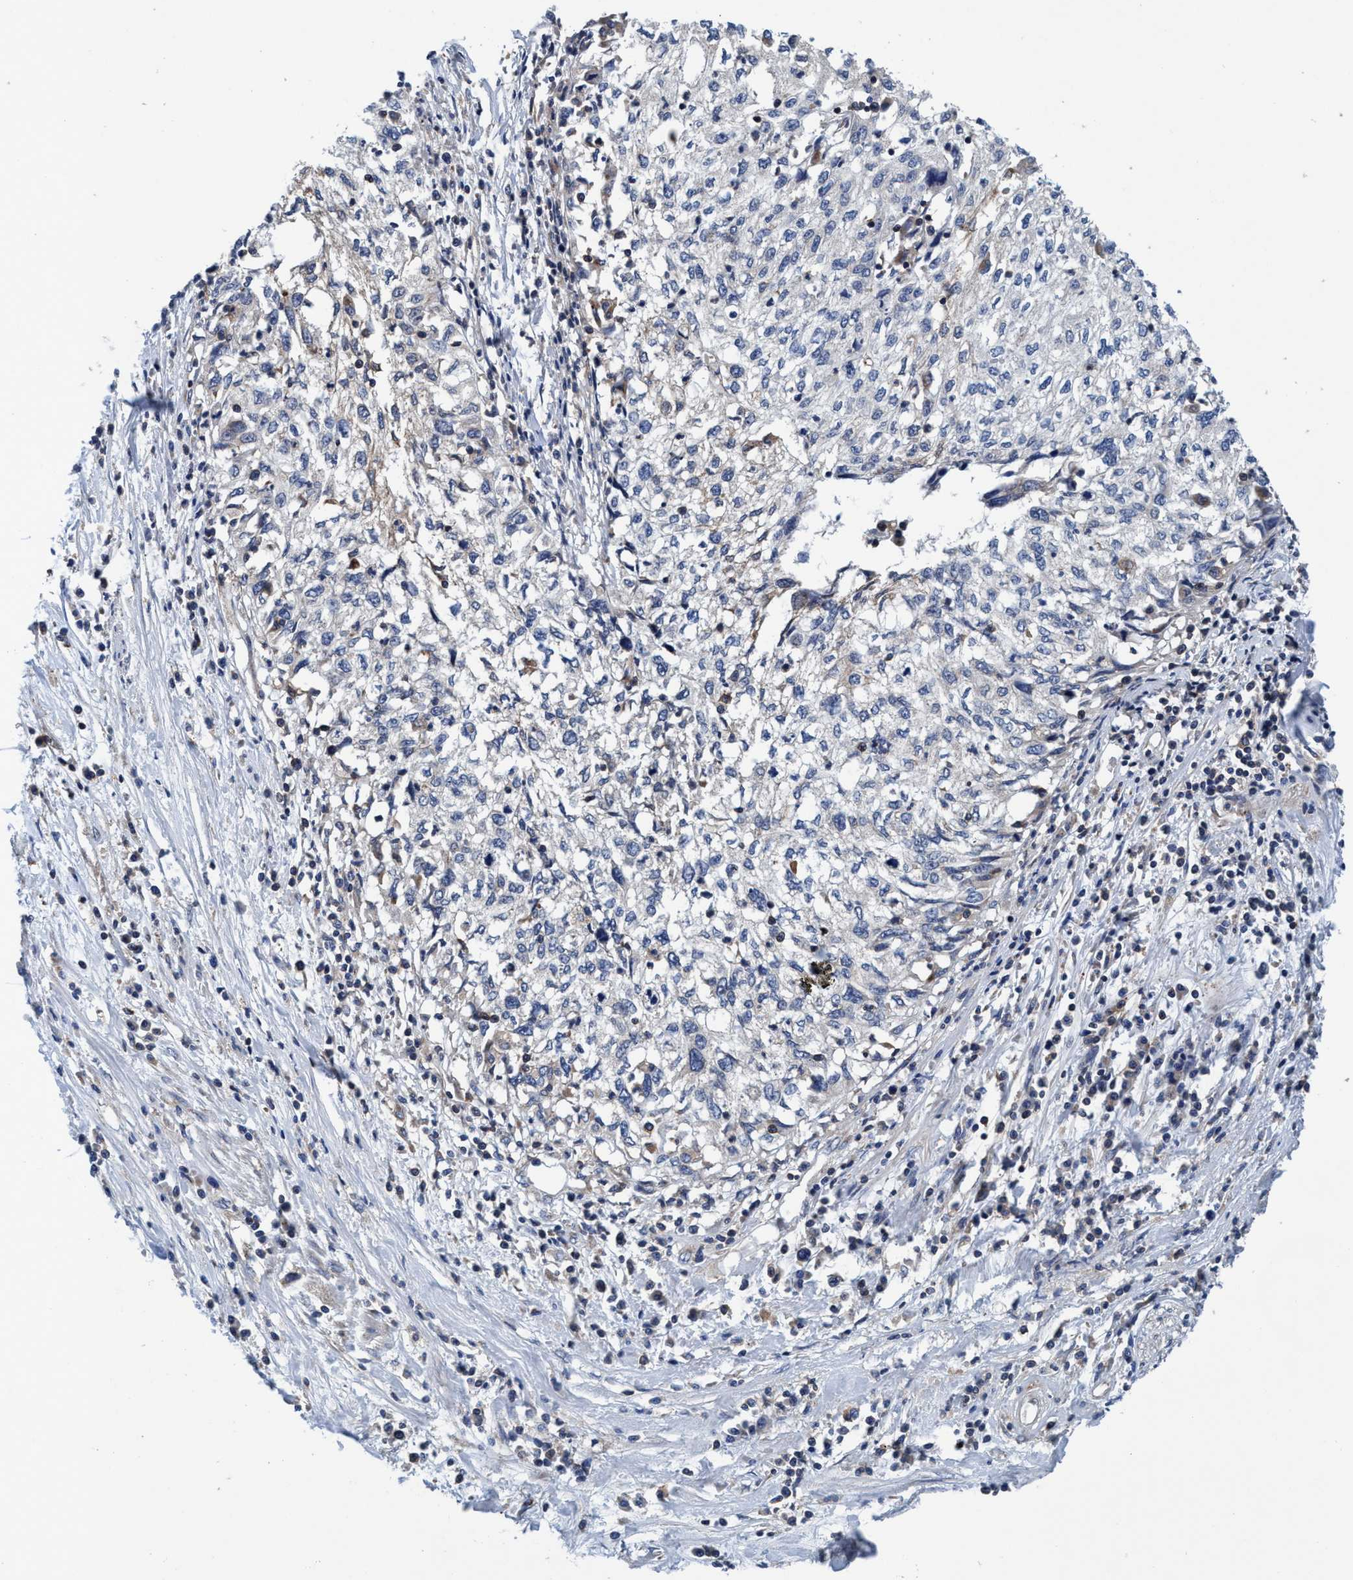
{"staining": {"intensity": "negative", "quantity": "none", "location": "none"}, "tissue": "cervical cancer", "cell_type": "Tumor cells", "image_type": "cancer", "snomed": [{"axis": "morphology", "description": "Squamous cell carcinoma, NOS"}, {"axis": "topography", "description": "Cervix"}], "caption": "Protein analysis of cervical cancer (squamous cell carcinoma) reveals no significant positivity in tumor cells. (Brightfield microscopy of DAB immunohistochemistry at high magnification).", "gene": "ENDOG", "patient": {"sex": "female", "age": 57}}